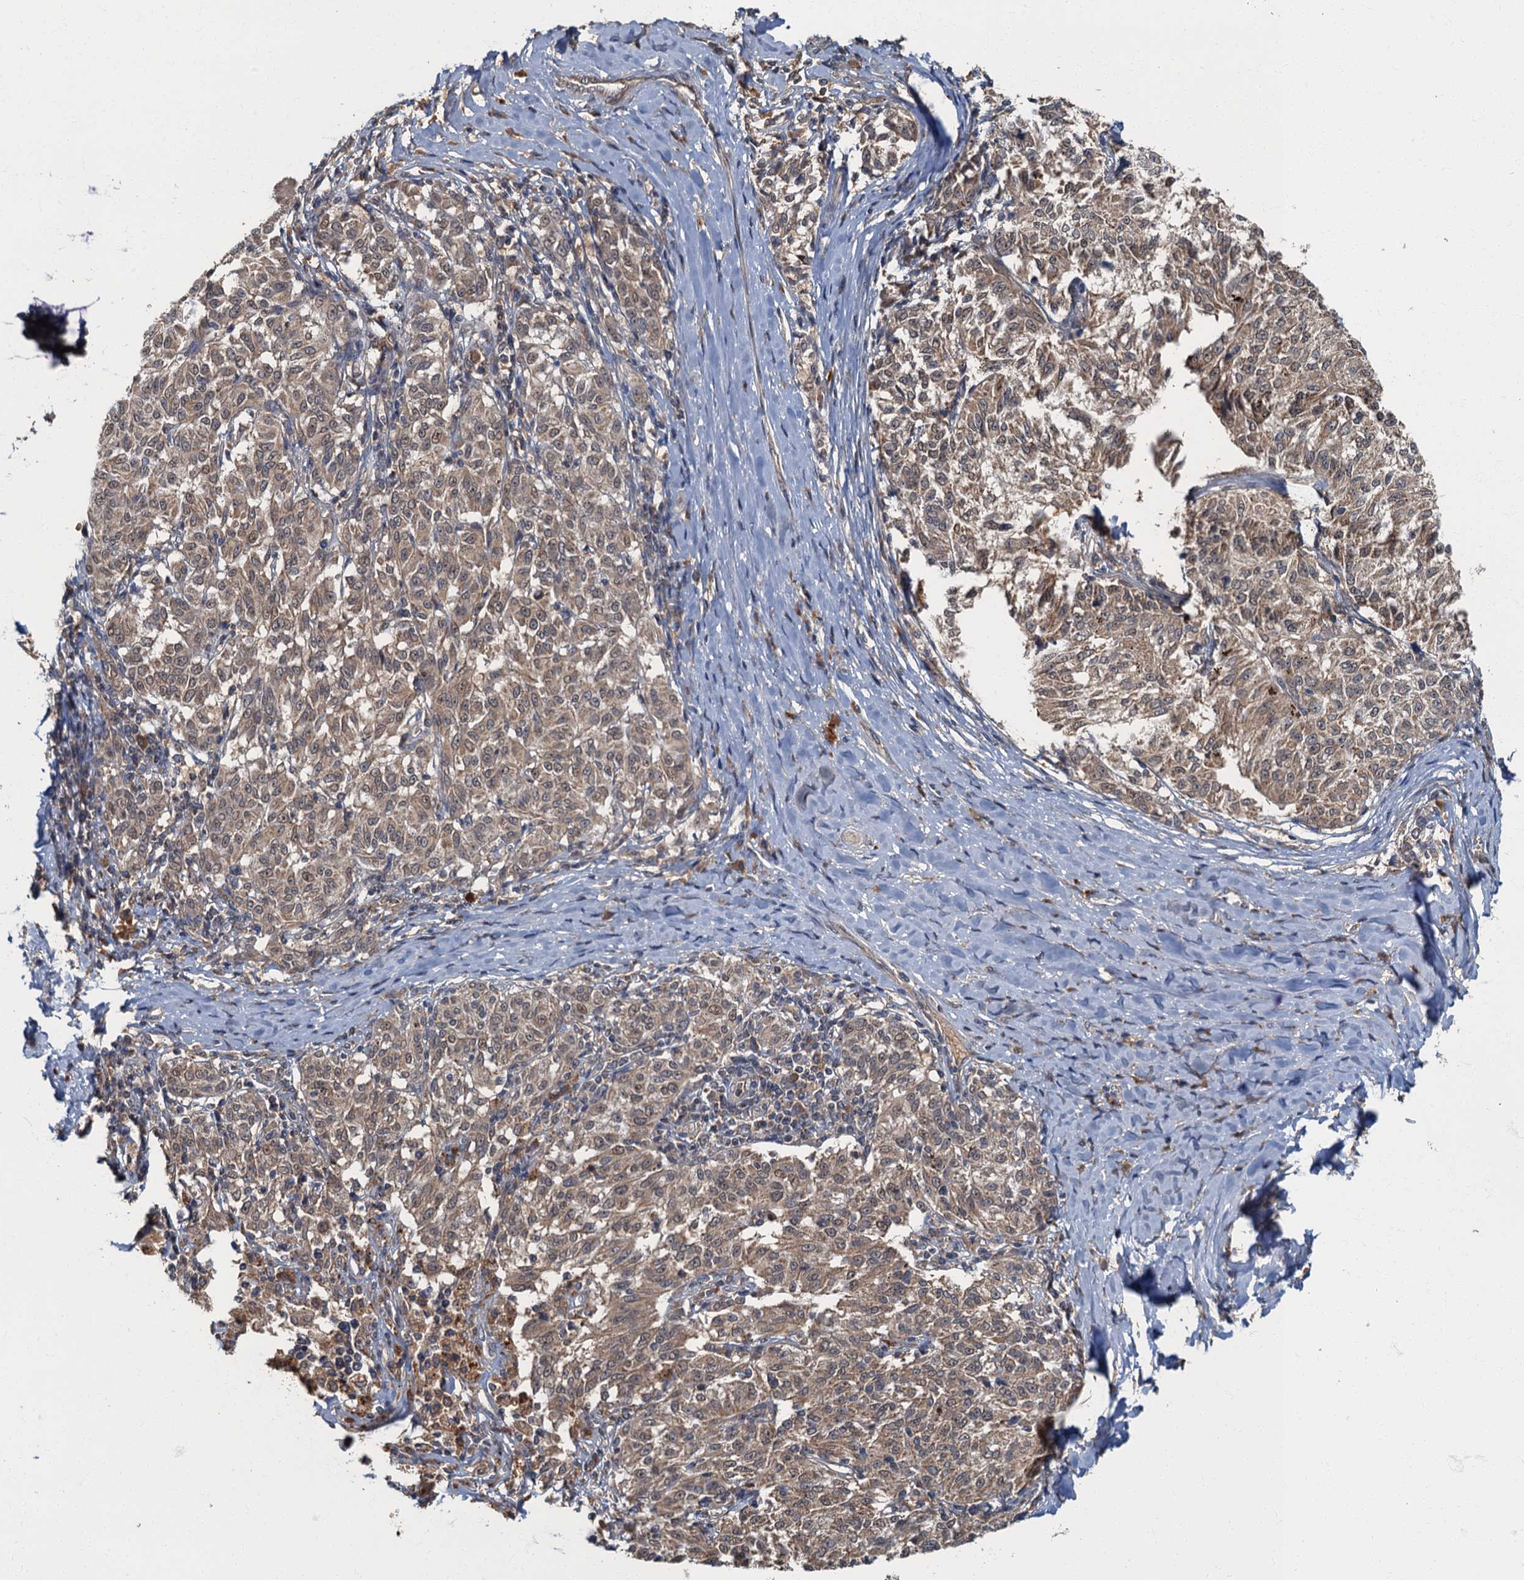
{"staining": {"intensity": "weak", "quantity": ">75%", "location": "cytoplasmic/membranous"}, "tissue": "melanoma", "cell_type": "Tumor cells", "image_type": "cancer", "snomed": [{"axis": "morphology", "description": "Malignant melanoma, NOS"}, {"axis": "topography", "description": "Skin"}], "caption": "Human malignant melanoma stained with a brown dye shows weak cytoplasmic/membranous positive staining in about >75% of tumor cells.", "gene": "WDCP", "patient": {"sex": "female", "age": 72}}